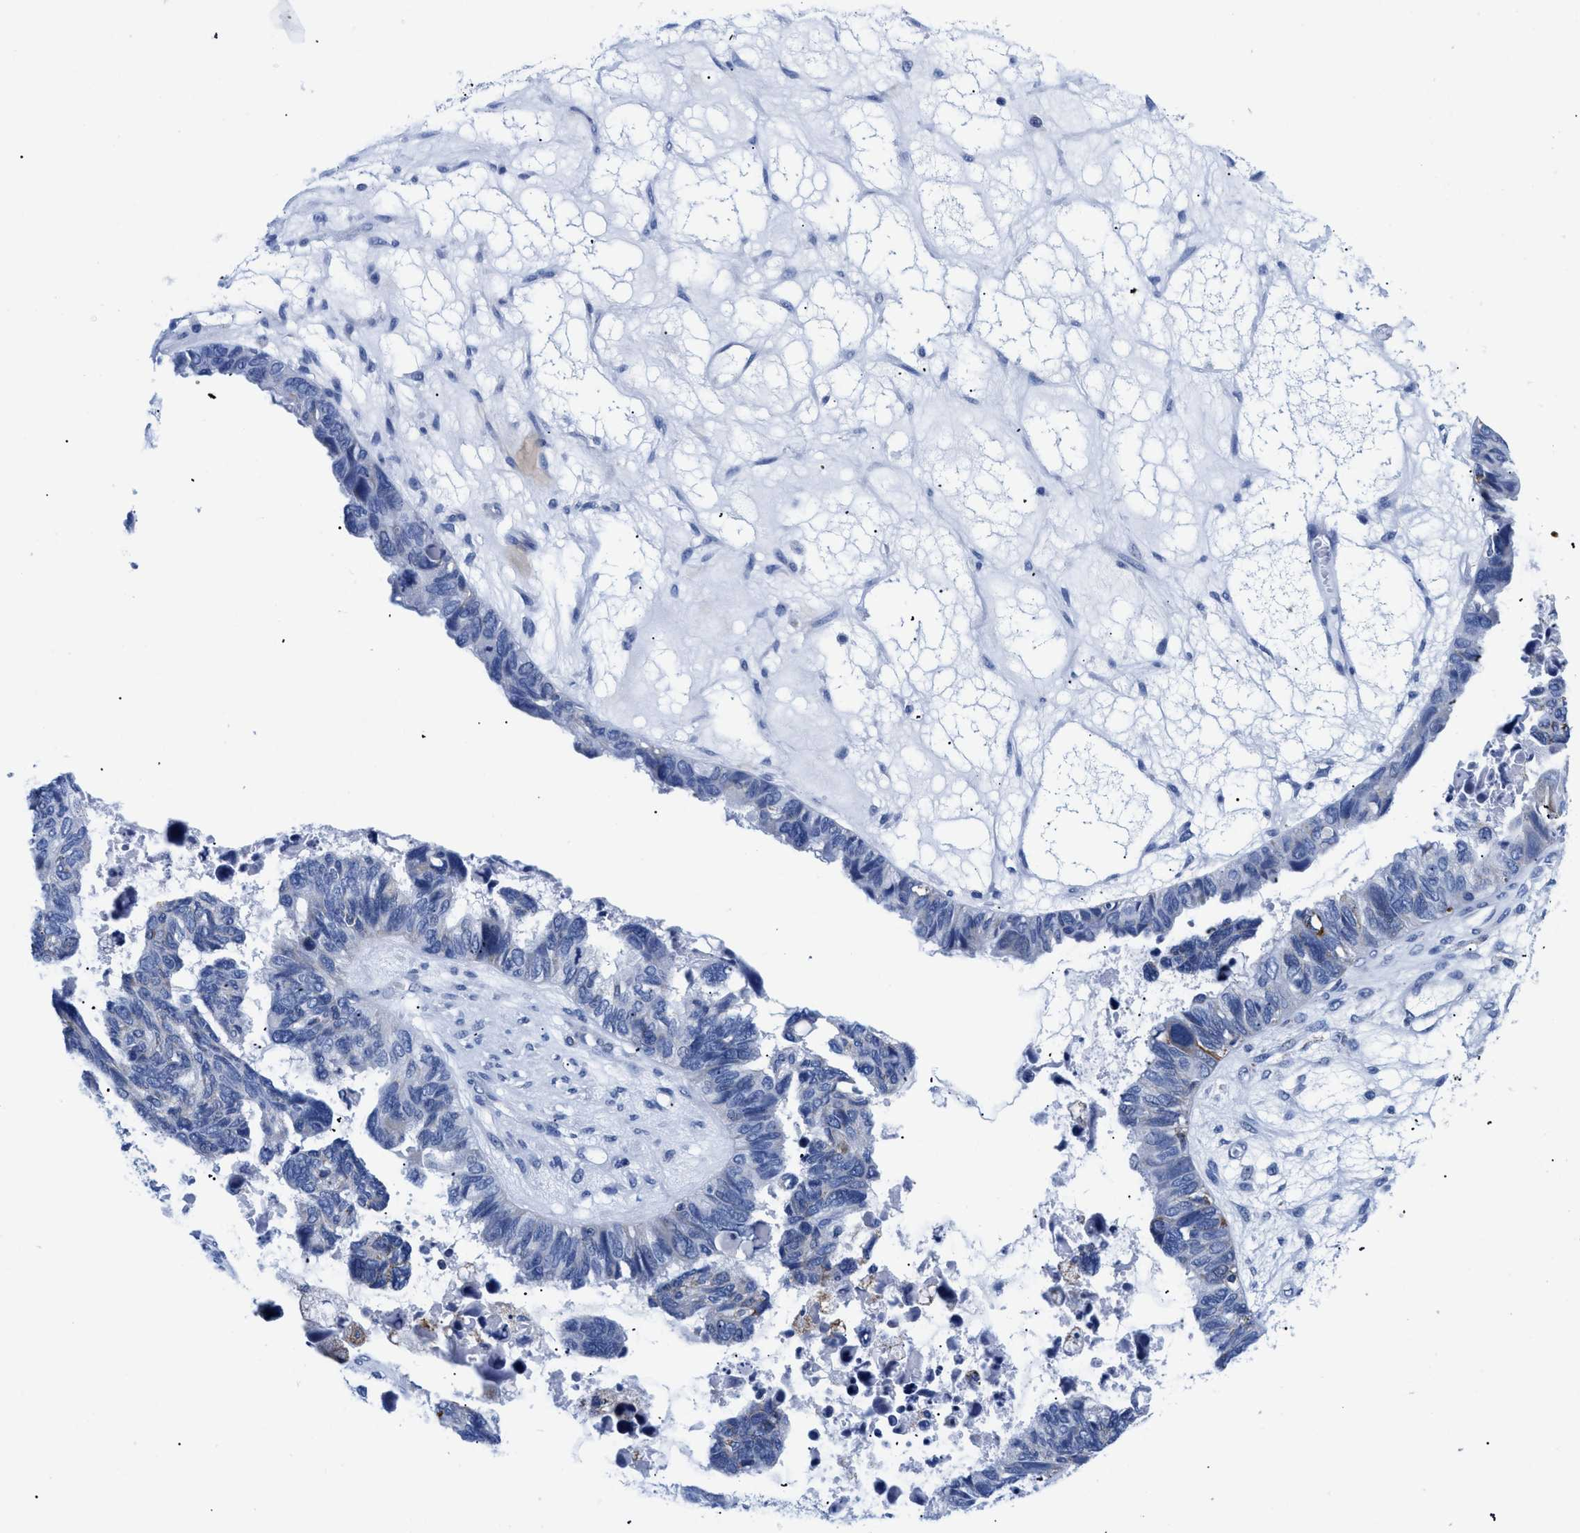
{"staining": {"intensity": "negative", "quantity": "none", "location": "none"}, "tissue": "ovarian cancer", "cell_type": "Tumor cells", "image_type": "cancer", "snomed": [{"axis": "morphology", "description": "Cystadenocarcinoma, serous, NOS"}, {"axis": "topography", "description": "Ovary"}], "caption": "This is a histopathology image of IHC staining of serous cystadenocarcinoma (ovarian), which shows no positivity in tumor cells.", "gene": "GPR149", "patient": {"sex": "female", "age": 79}}